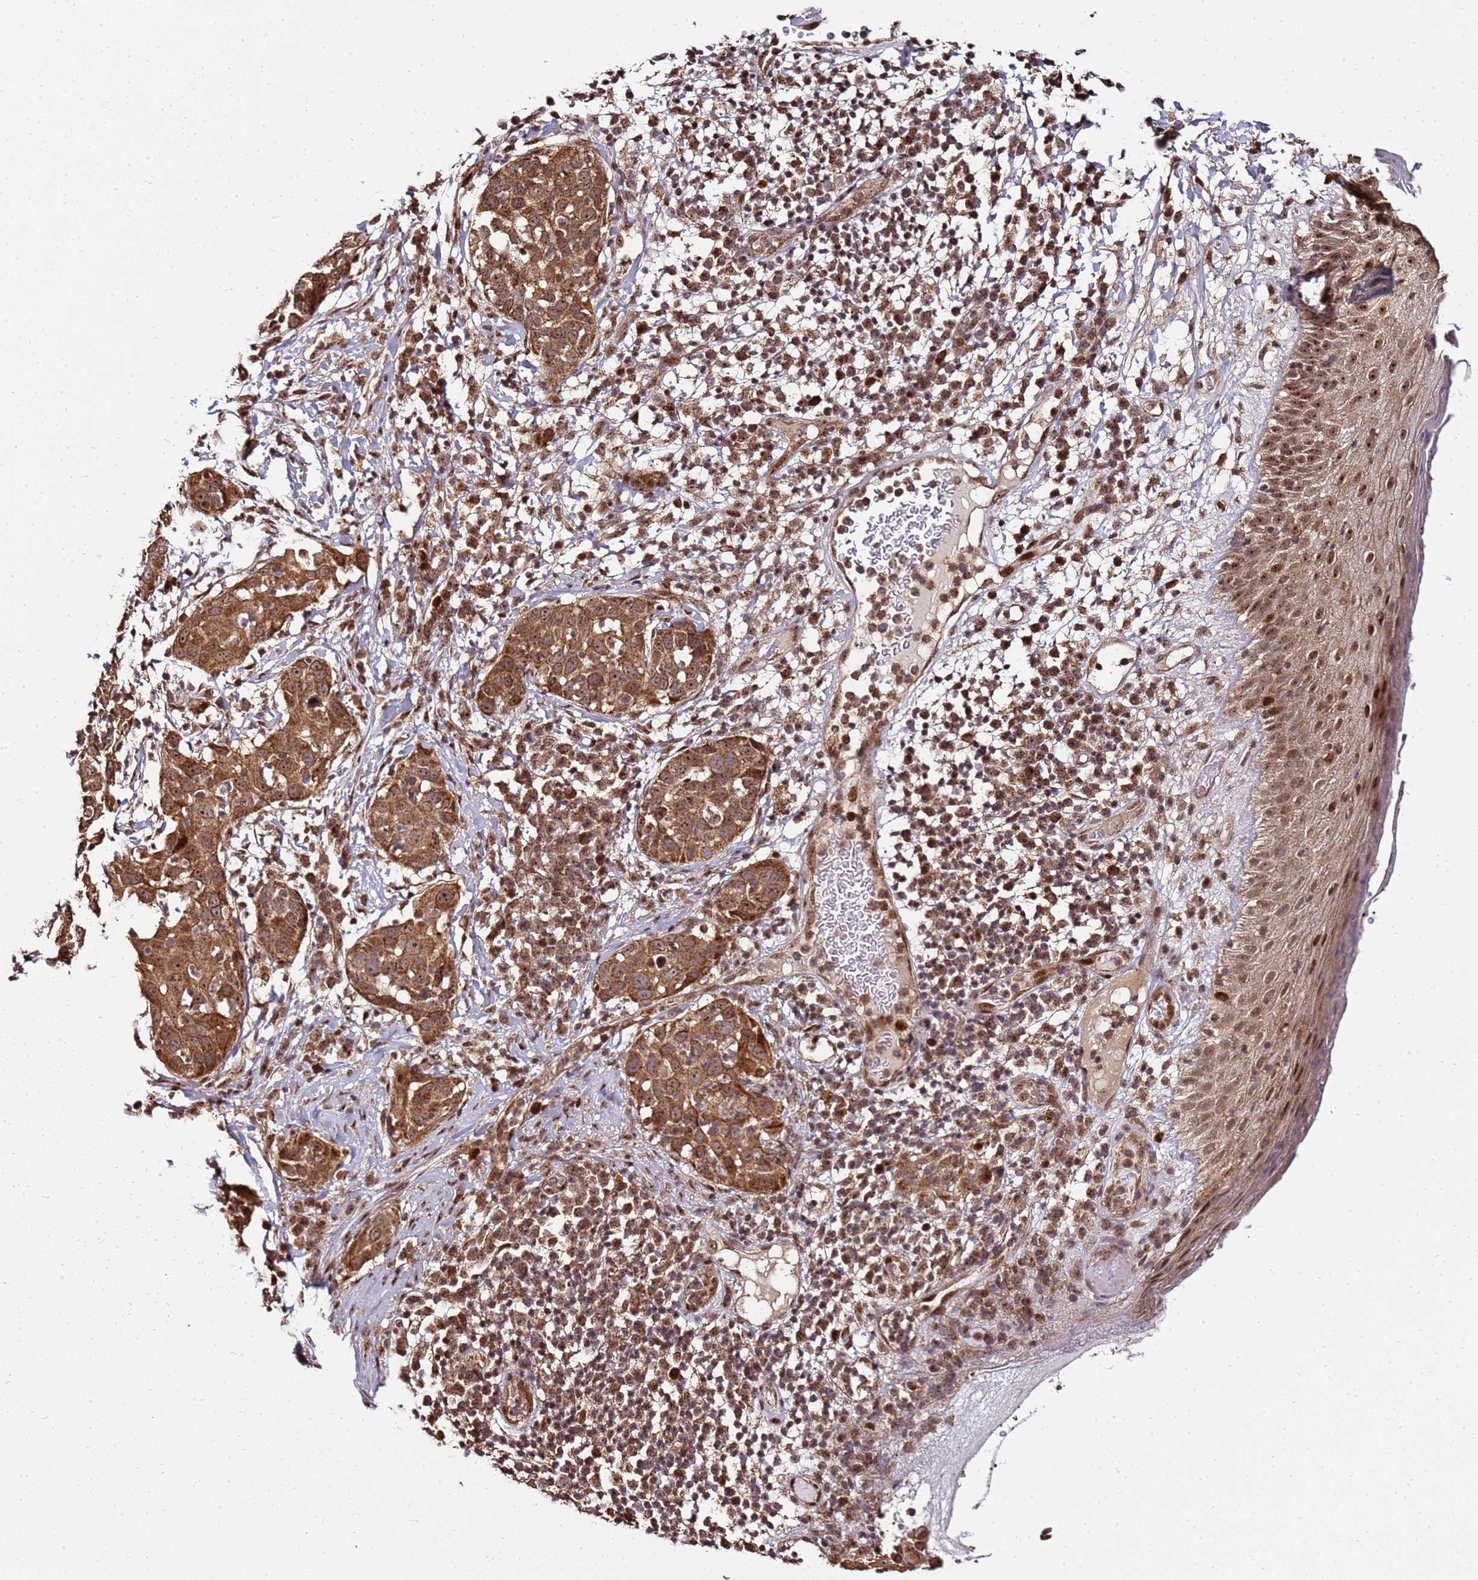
{"staining": {"intensity": "moderate", "quantity": ">75%", "location": "cytoplasmic/membranous,nuclear"}, "tissue": "skin cancer", "cell_type": "Tumor cells", "image_type": "cancer", "snomed": [{"axis": "morphology", "description": "Squamous cell carcinoma, NOS"}, {"axis": "topography", "description": "Skin"}], "caption": "This image exhibits immunohistochemistry (IHC) staining of human skin squamous cell carcinoma, with medium moderate cytoplasmic/membranous and nuclear expression in approximately >75% of tumor cells.", "gene": "PEX14", "patient": {"sex": "female", "age": 44}}